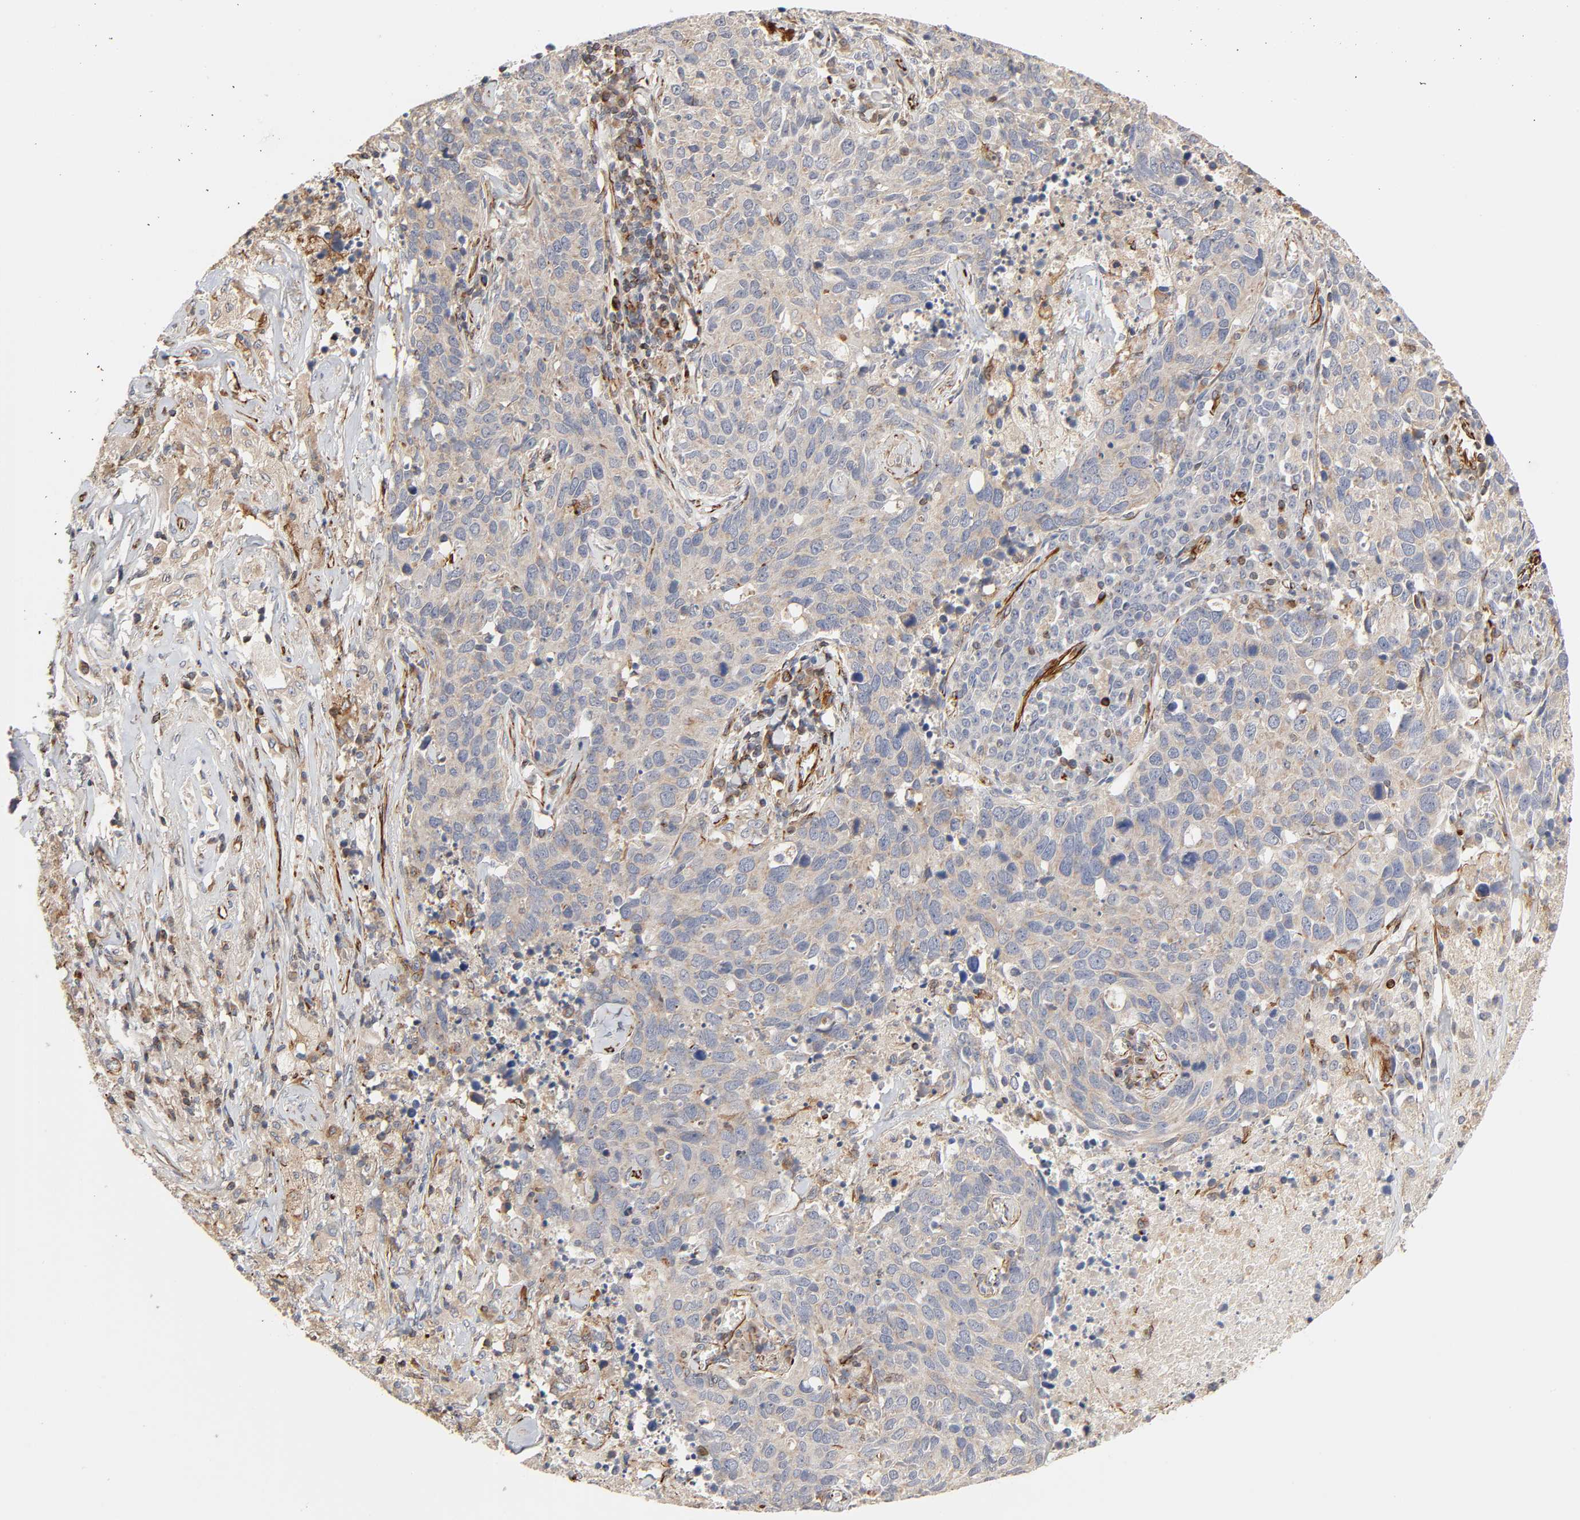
{"staining": {"intensity": "moderate", "quantity": ">75%", "location": "cytoplasmic/membranous"}, "tissue": "lung cancer", "cell_type": "Tumor cells", "image_type": "cancer", "snomed": [{"axis": "morphology", "description": "Normal tissue, NOS"}, {"axis": "morphology", "description": "Adenocarcinoma, NOS"}, {"axis": "topography", "description": "Bronchus"}], "caption": "Lung cancer stained with a brown dye demonstrates moderate cytoplasmic/membranous positive positivity in approximately >75% of tumor cells.", "gene": "FAM118A", "patient": {"sex": "male", "age": 68}}